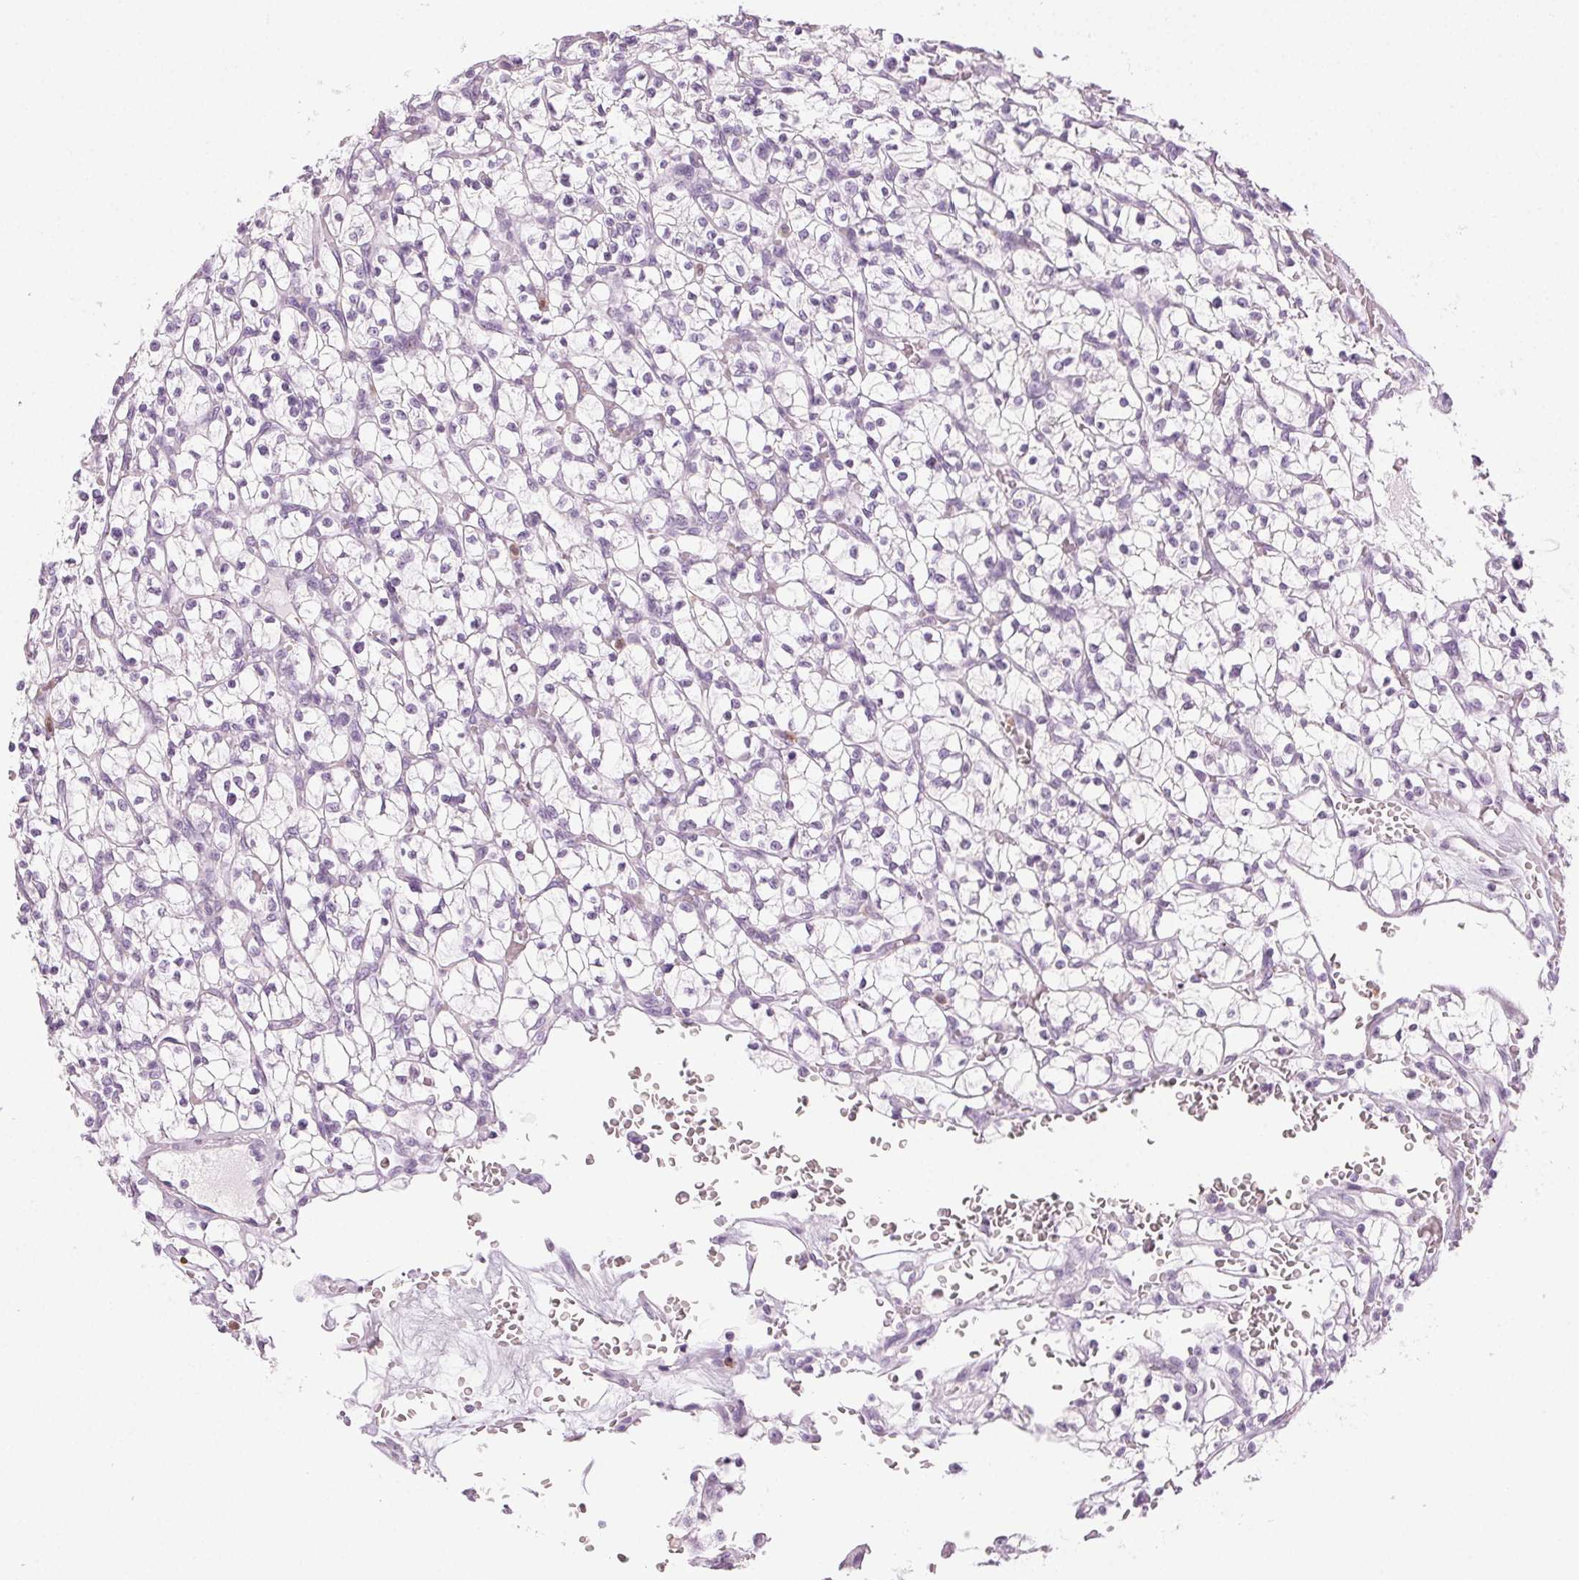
{"staining": {"intensity": "negative", "quantity": "none", "location": "none"}, "tissue": "renal cancer", "cell_type": "Tumor cells", "image_type": "cancer", "snomed": [{"axis": "morphology", "description": "Adenocarcinoma, NOS"}, {"axis": "topography", "description": "Kidney"}], "caption": "An IHC image of renal adenocarcinoma is shown. There is no staining in tumor cells of renal adenocarcinoma.", "gene": "MPO", "patient": {"sex": "female", "age": 64}}